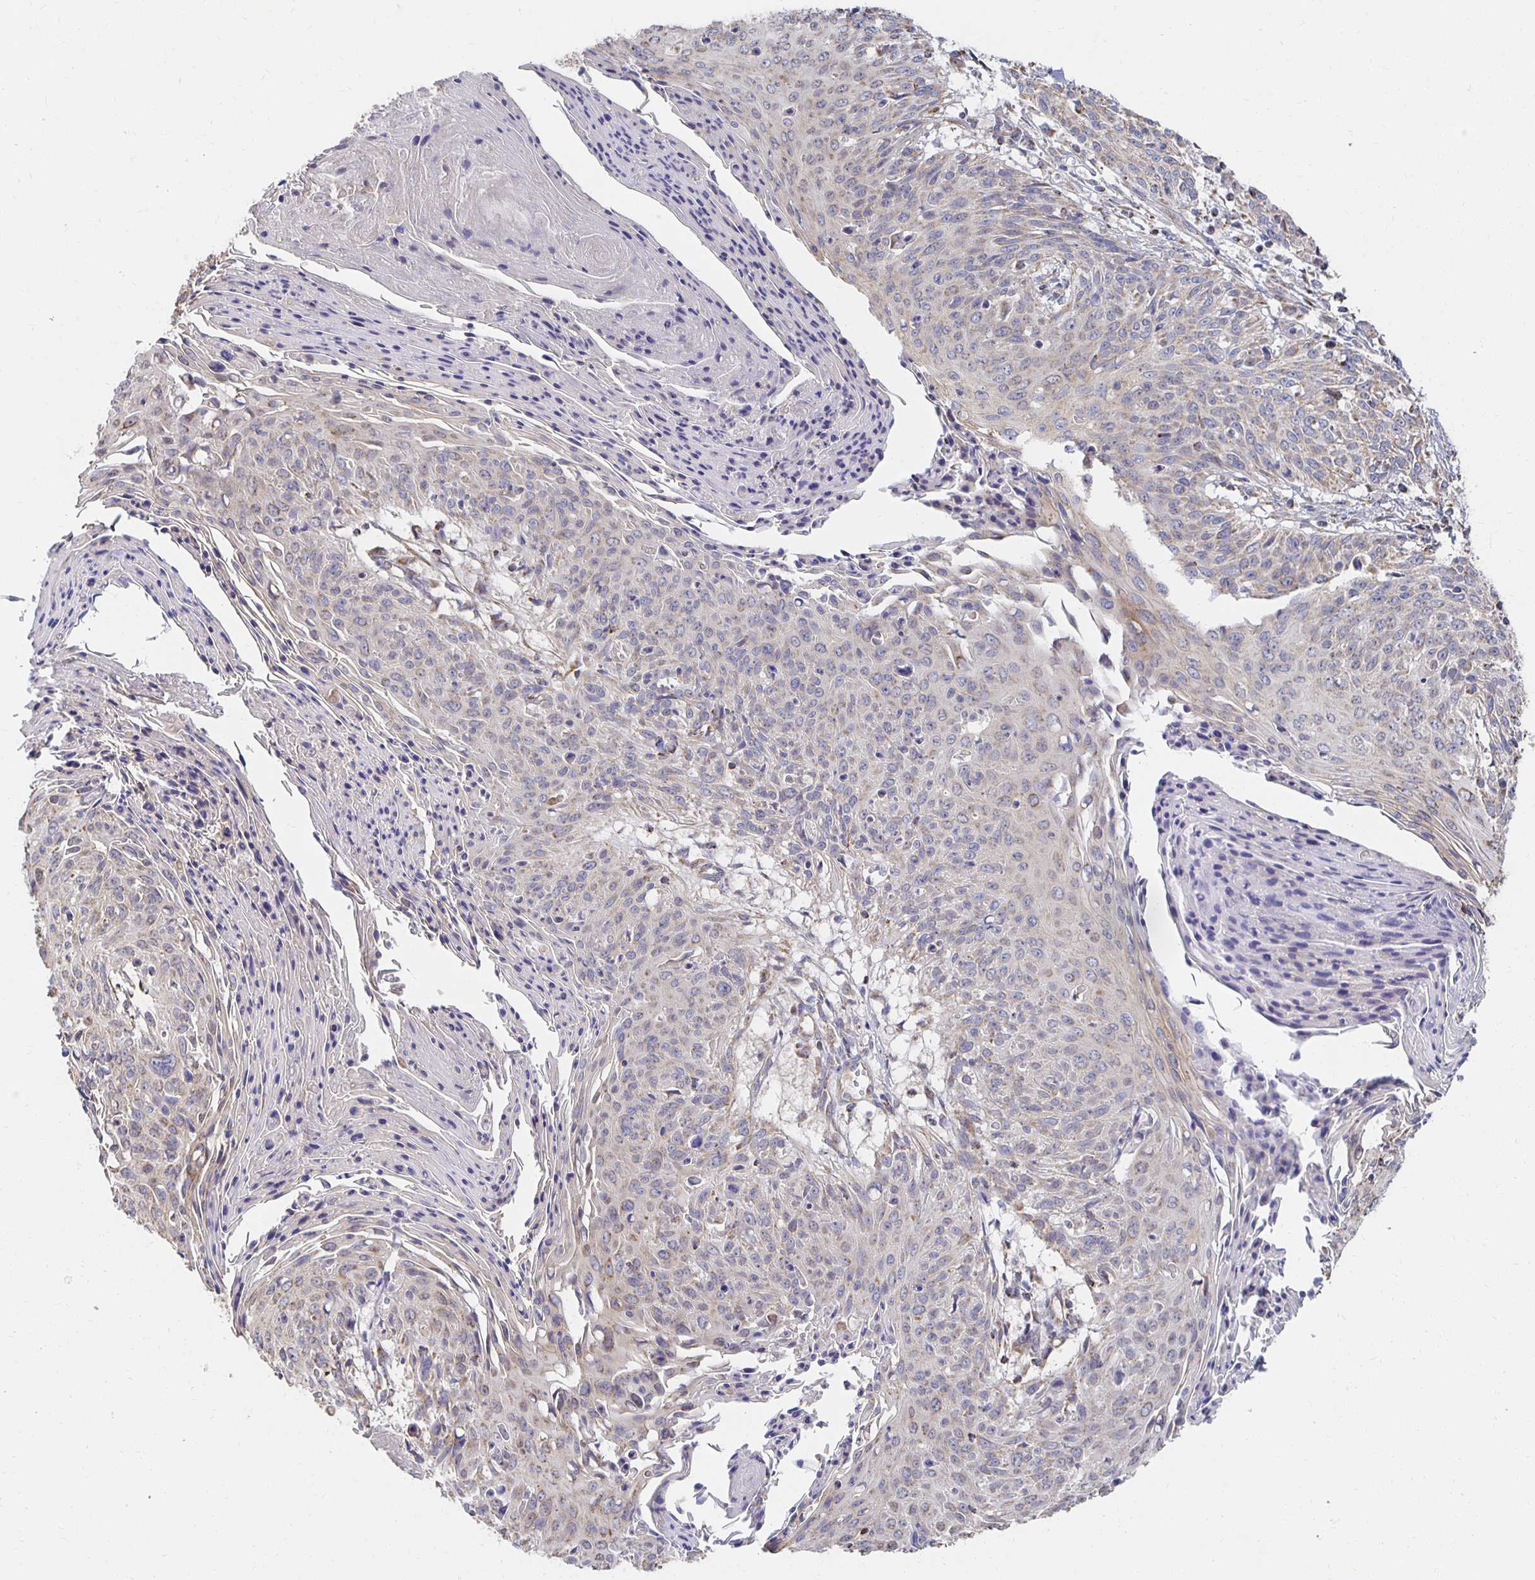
{"staining": {"intensity": "weak", "quantity": "<25%", "location": "cytoplasmic/membranous"}, "tissue": "cervical cancer", "cell_type": "Tumor cells", "image_type": "cancer", "snomed": [{"axis": "morphology", "description": "Squamous cell carcinoma, NOS"}, {"axis": "topography", "description": "Cervix"}], "caption": "DAB immunohistochemical staining of human squamous cell carcinoma (cervical) exhibits no significant expression in tumor cells.", "gene": "NKX2-8", "patient": {"sex": "female", "age": 45}}